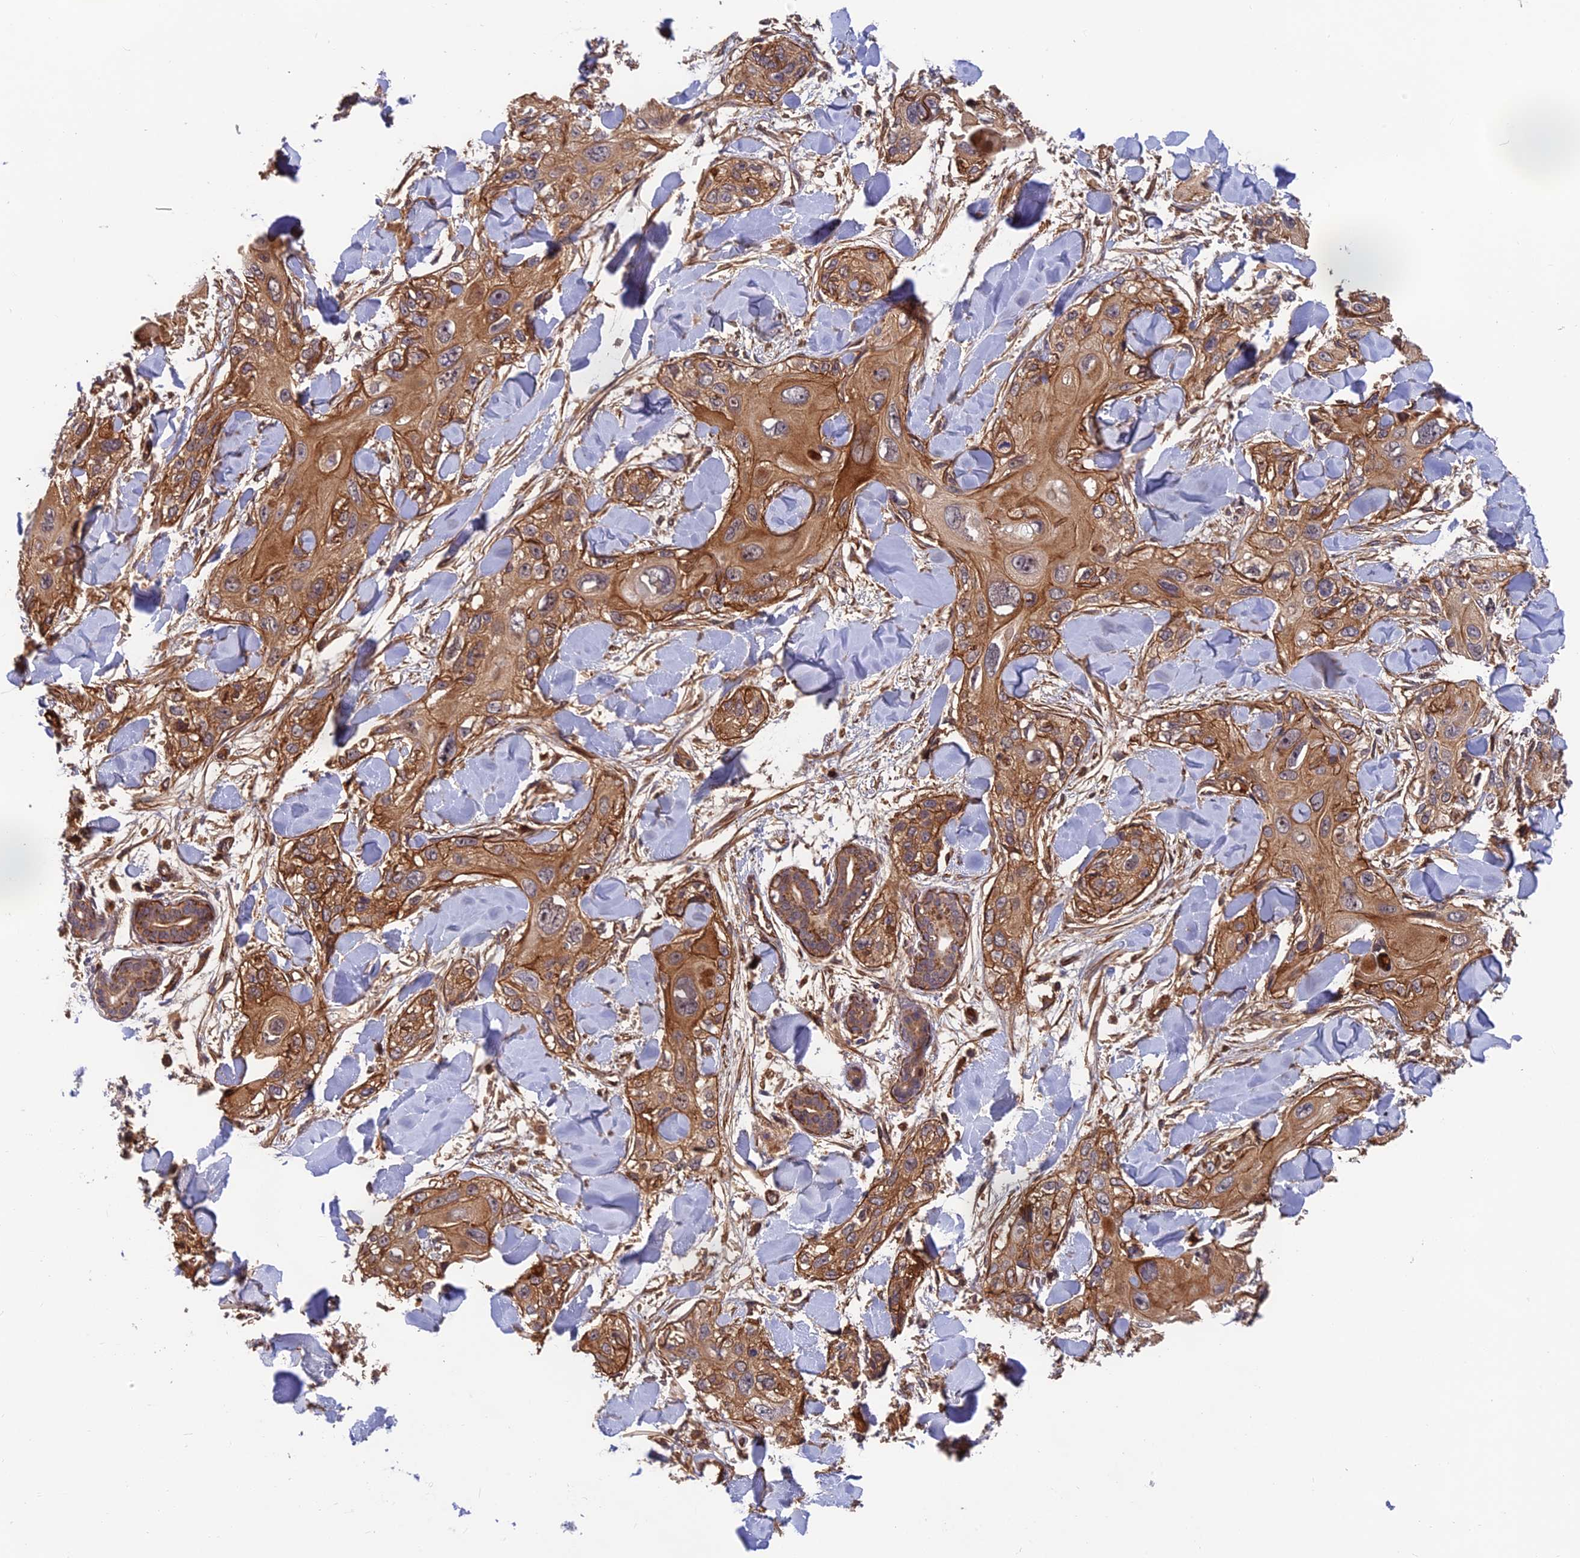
{"staining": {"intensity": "moderate", "quantity": ">75%", "location": "cytoplasmic/membranous"}, "tissue": "skin cancer", "cell_type": "Tumor cells", "image_type": "cancer", "snomed": [{"axis": "morphology", "description": "Normal tissue, NOS"}, {"axis": "morphology", "description": "Squamous cell carcinoma, NOS"}, {"axis": "topography", "description": "Skin"}], "caption": "Immunohistochemistry (IHC) staining of skin cancer, which exhibits medium levels of moderate cytoplasmic/membranous positivity in approximately >75% of tumor cells indicating moderate cytoplasmic/membranous protein expression. The staining was performed using DAB (brown) for protein detection and nuclei were counterstained in hematoxylin (blue).", "gene": "OSBPL1A", "patient": {"sex": "male", "age": 72}}